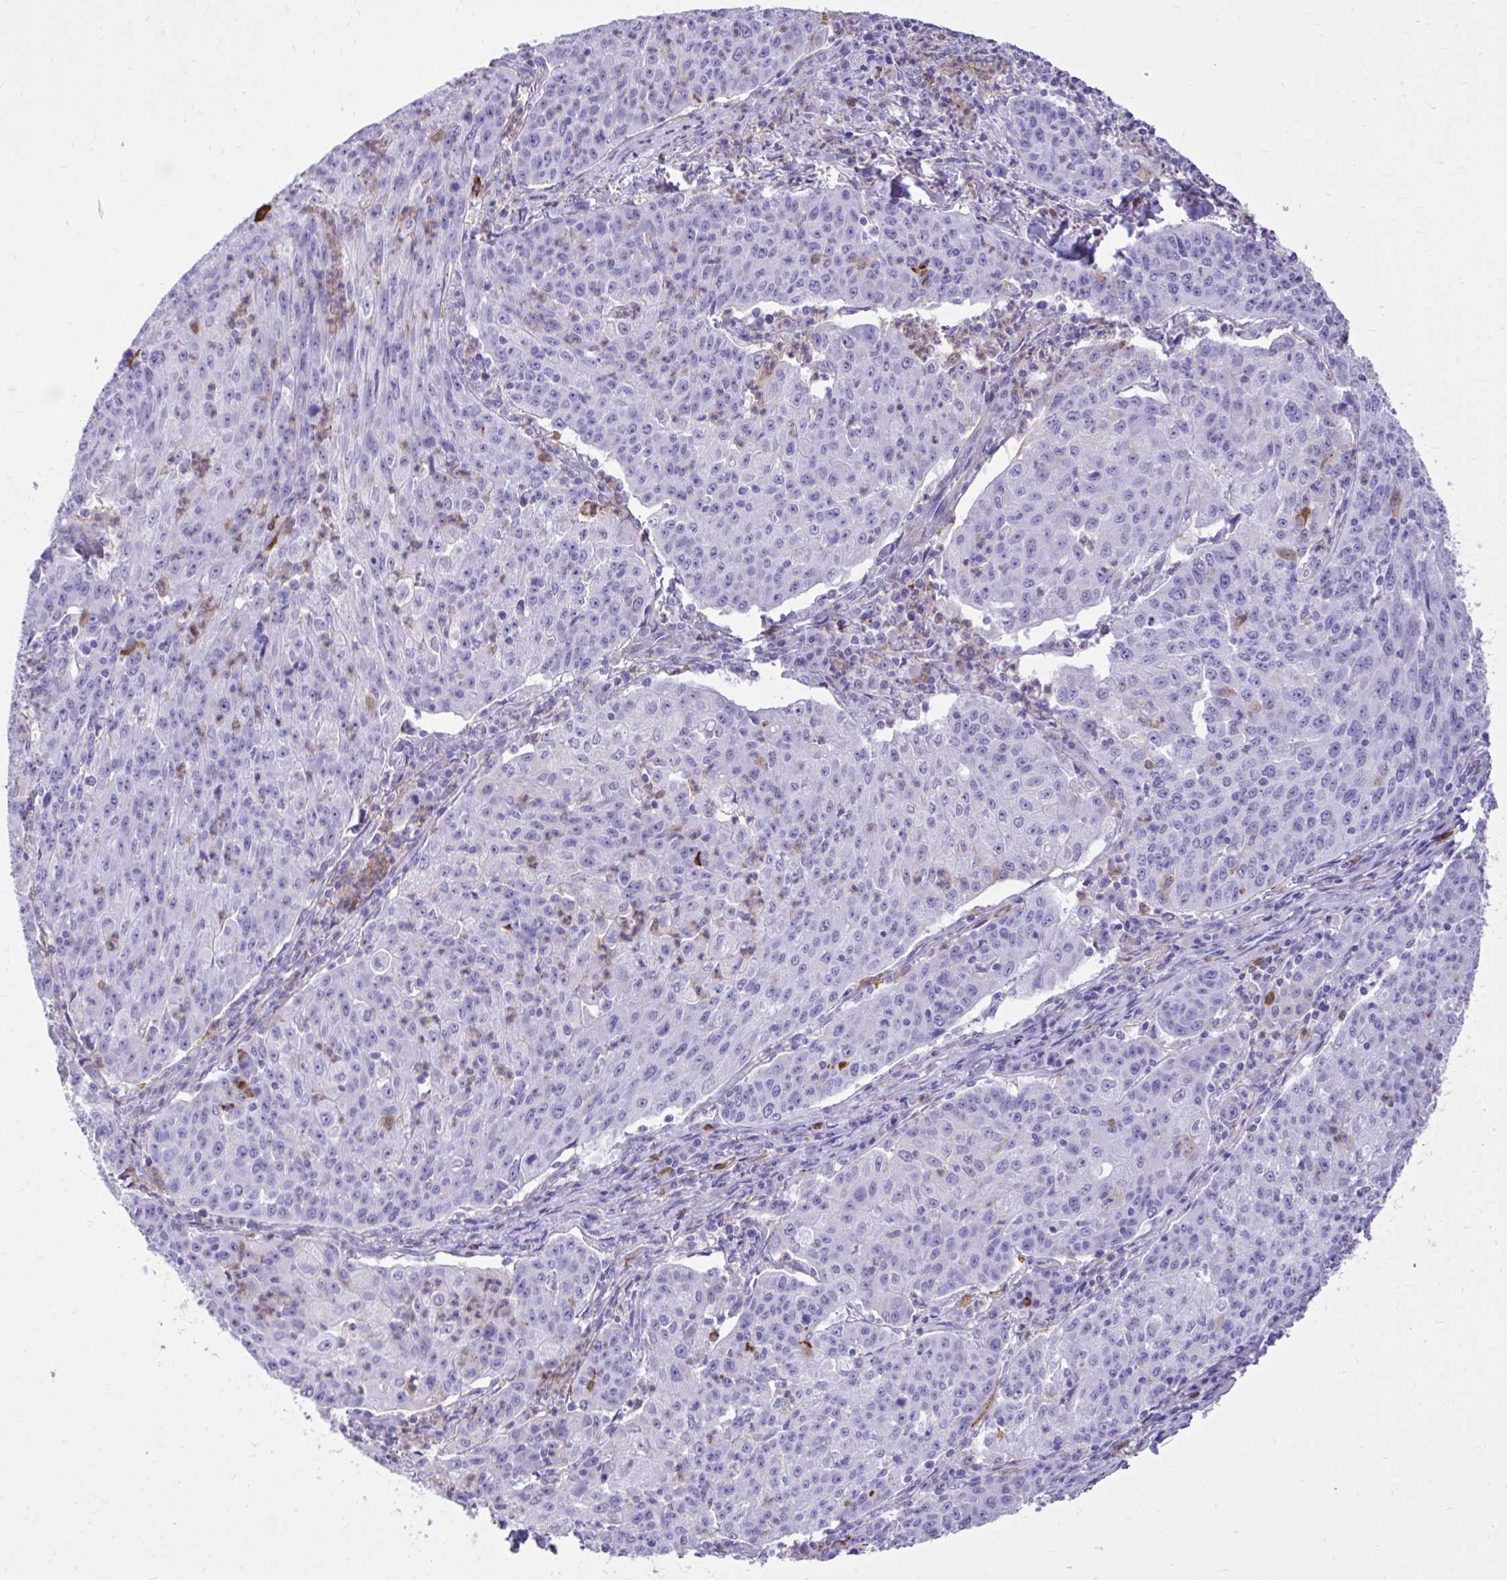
{"staining": {"intensity": "negative", "quantity": "none", "location": "none"}, "tissue": "lung cancer", "cell_type": "Tumor cells", "image_type": "cancer", "snomed": [{"axis": "morphology", "description": "Squamous cell carcinoma, NOS"}, {"axis": "morphology", "description": "Squamous cell carcinoma, metastatic, NOS"}, {"axis": "topography", "description": "Bronchus"}, {"axis": "topography", "description": "Lung"}], "caption": "A histopathology image of squamous cell carcinoma (lung) stained for a protein displays no brown staining in tumor cells.", "gene": "TLR7", "patient": {"sex": "male", "age": 62}}